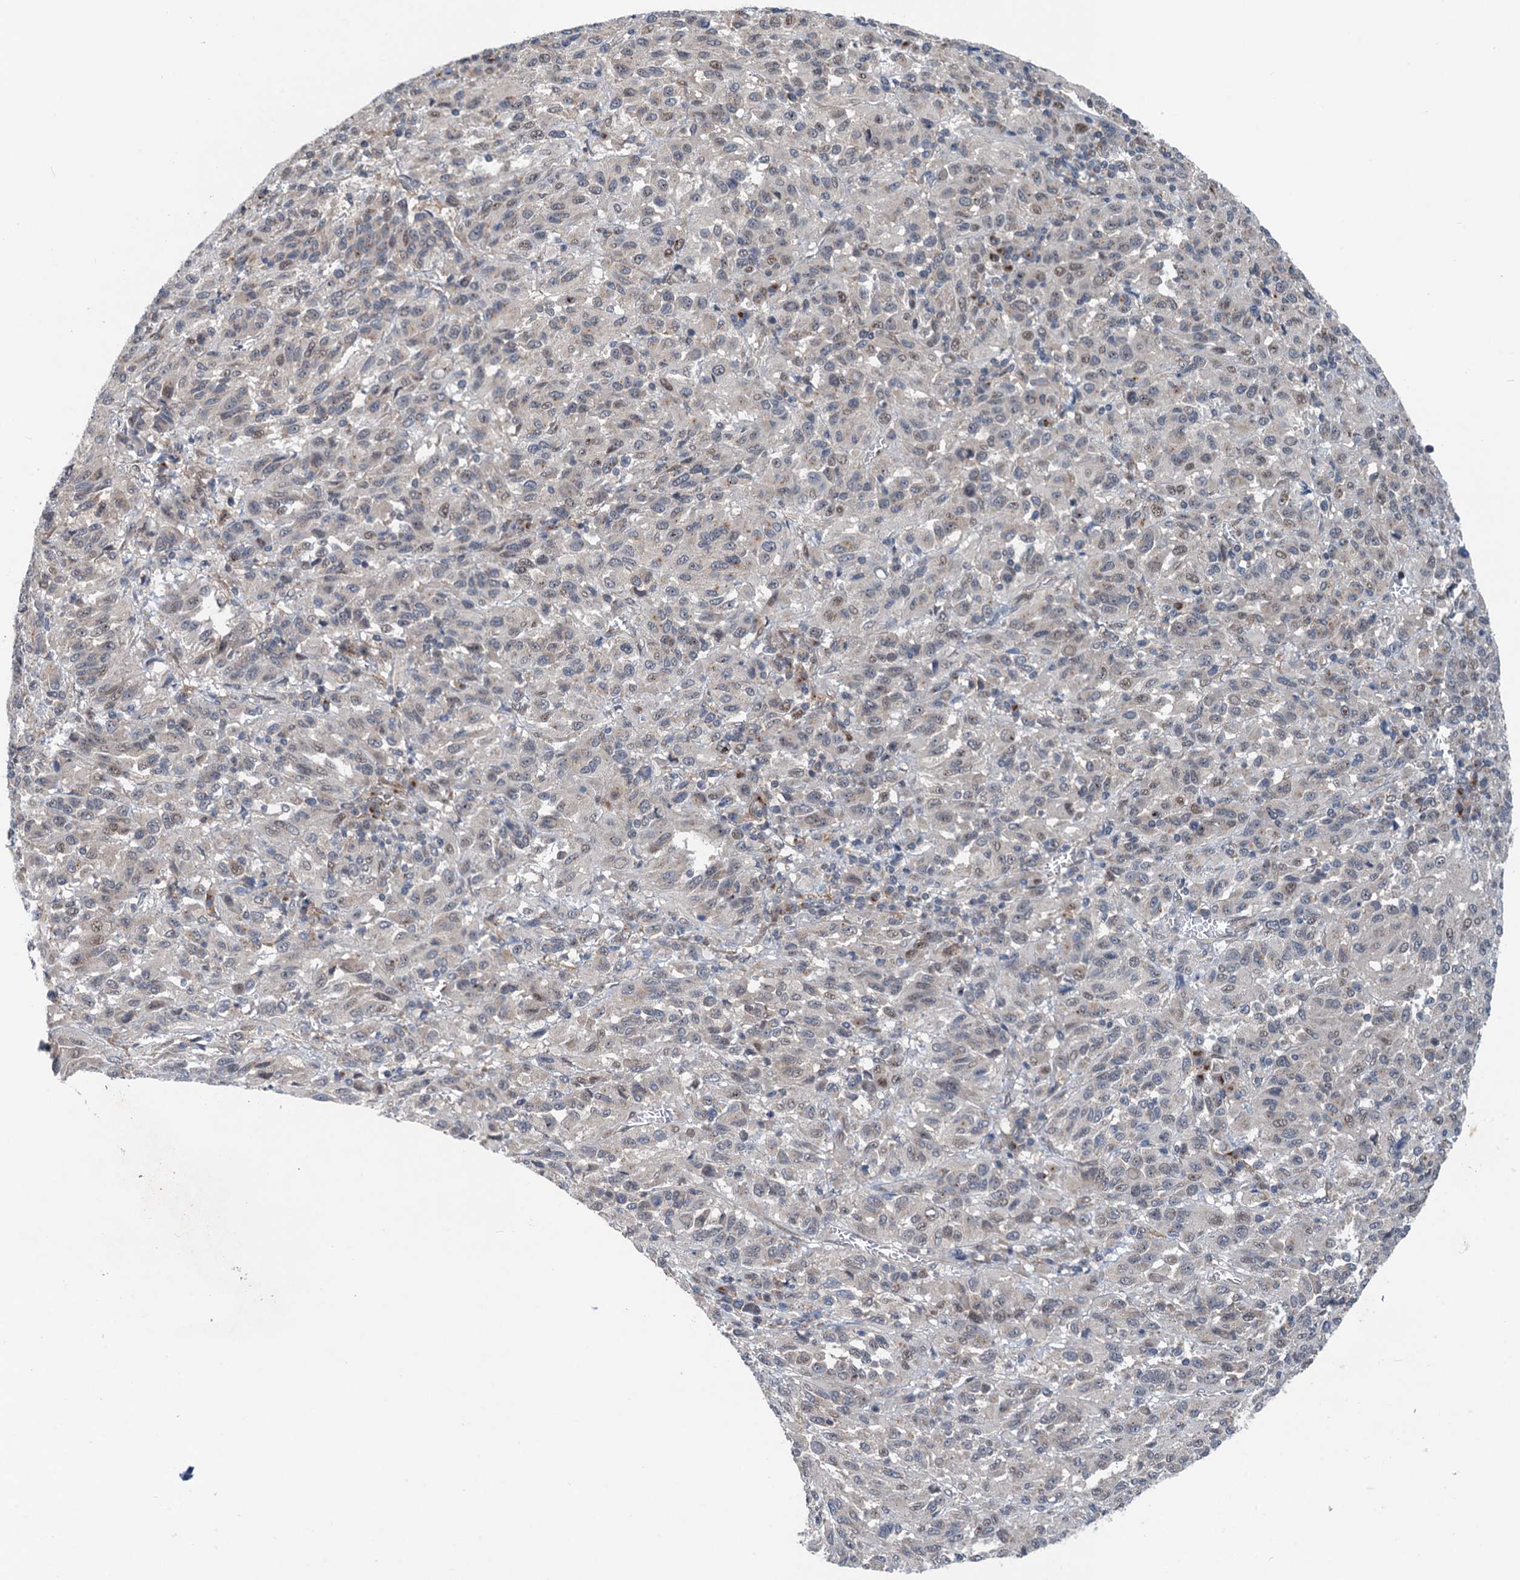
{"staining": {"intensity": "weak", "quantity": "<25%", "location": "nuclear"}, "tissue": "melanoma", "cell_type": "Tumor cells", "image_type": "cancer", "snomed": [{"axis": "morphology", "description": "Malignant melanoma, Metastatic site"}, {"axis": "topography", "description": "Lung"}], "caption": "This is a image of immunohistochemistry staining of malignant melanoma (metastatic site), which shows no positivity in tumor cells. (DAB IHC, high magnification).", "gene": "DYNC2I2", "patient": {"sex": "male", "age": 64}}